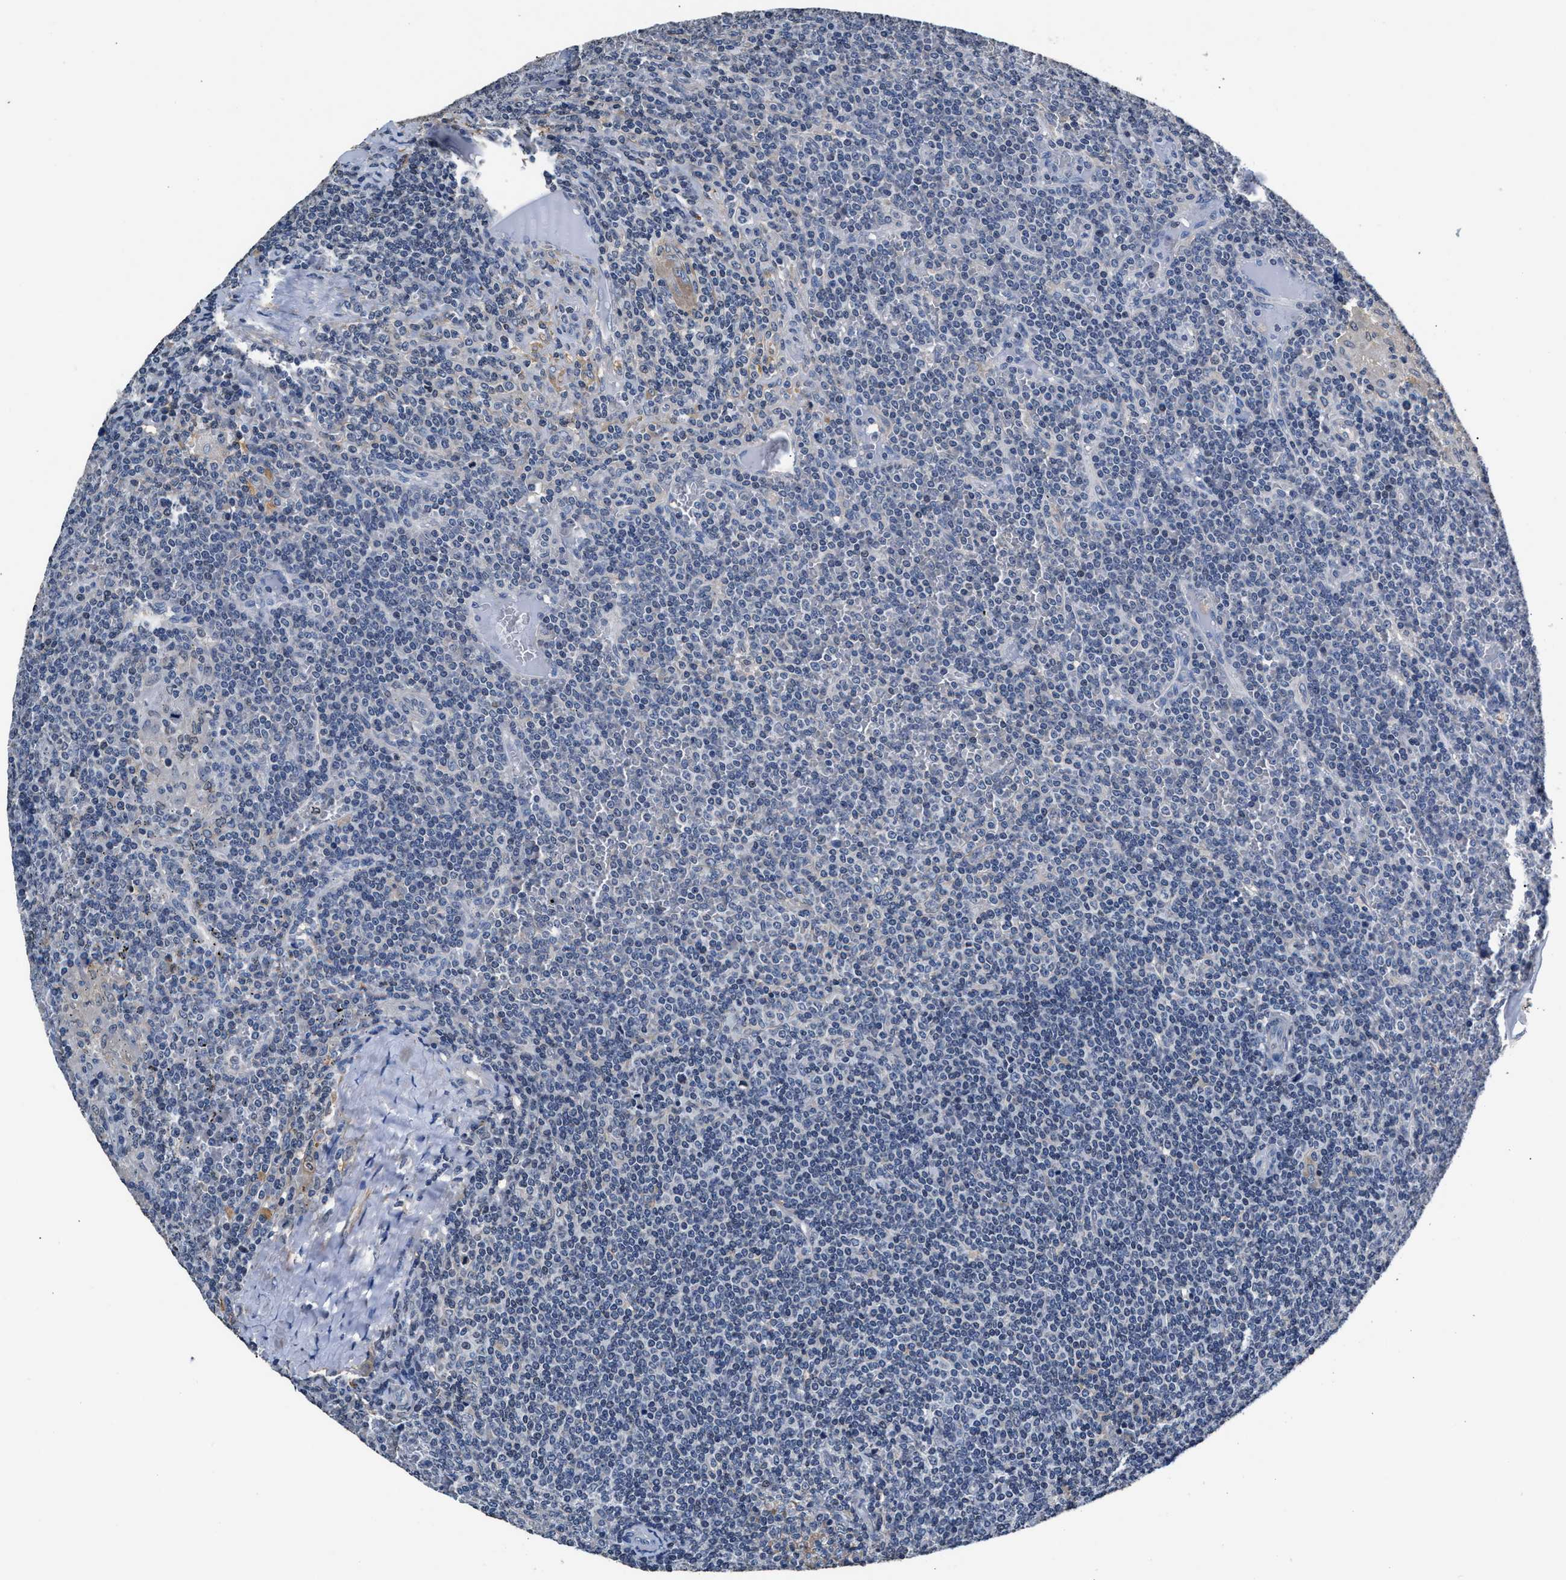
{"staining": {"intensity": "negative", "quantity": "none", "location": "none"}, "tissue": "lymphoma", "cell_type": "Tumor cells", "image_type": "cancer", "snomed": [{"axis": "morphology", "description": "Malignant lymphoma, non-Hodgkin's type, Low grade"}, {"axis": "topography", "description": "Spleen"}], "caption": "This is an immunohistochemistry (IHC) histopathology image of human lymphoma. There is no positivity in tumor cells.", "gene": "MYH3", "patient": {"sex": "female", "age": 19}}